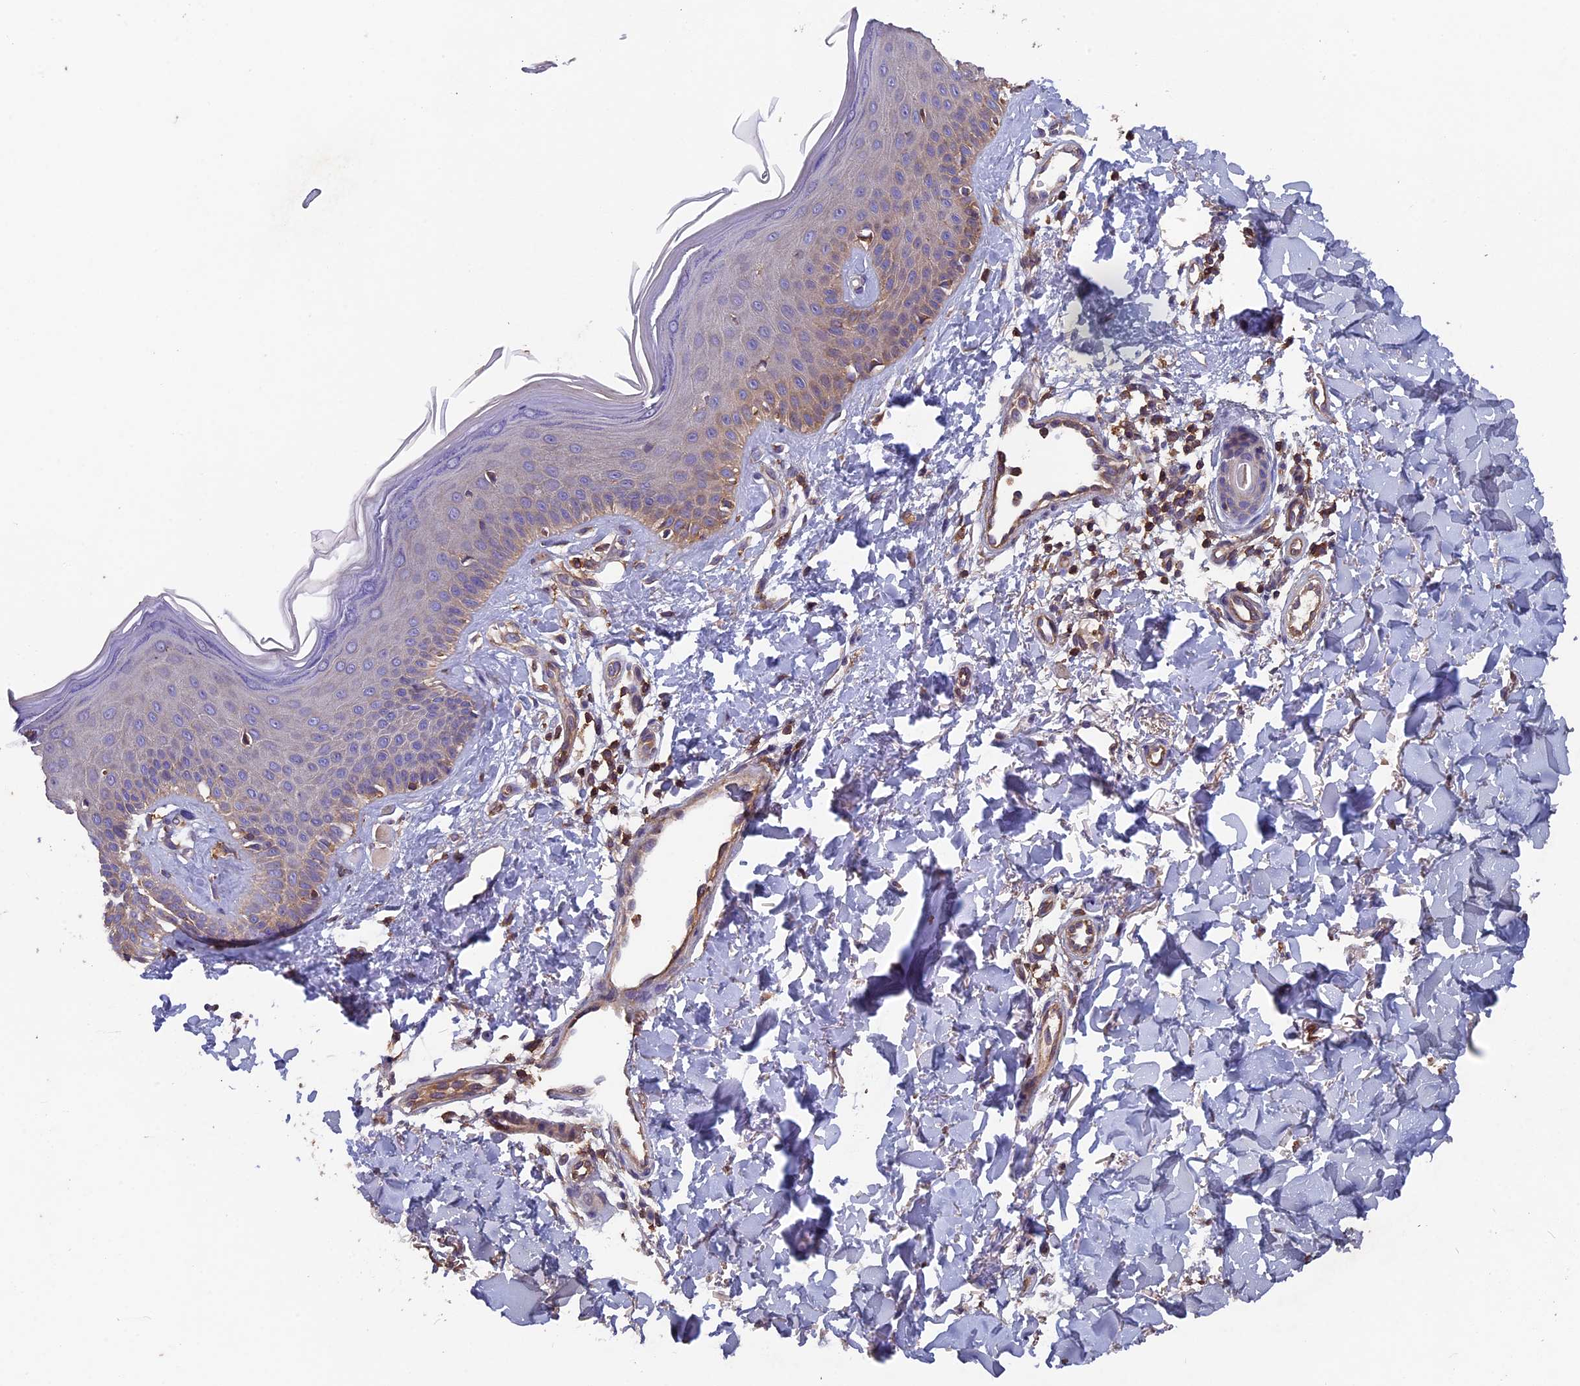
{"staining": {"intensity": "weak", "quantity": ">75%", "location": "cytoplasmic/membranous"}, "tissue": "skin", "cell_type": "Fibroblasts", "image_type": "normal", "snomed": [{"axis": "morphology", "description": "Normal tissue, NOS"}, {"axis": "topography", "description": "Skin"}], "caption": "A photomicrograph showing weak cytoplasmic/membranous staining in approximately >75% of fibroblasts in unremarkable skin, as visualized by brown immunohistochemical staining.", "gene": "CCDC153", "patient": {"sex": "male", "age": 52}}